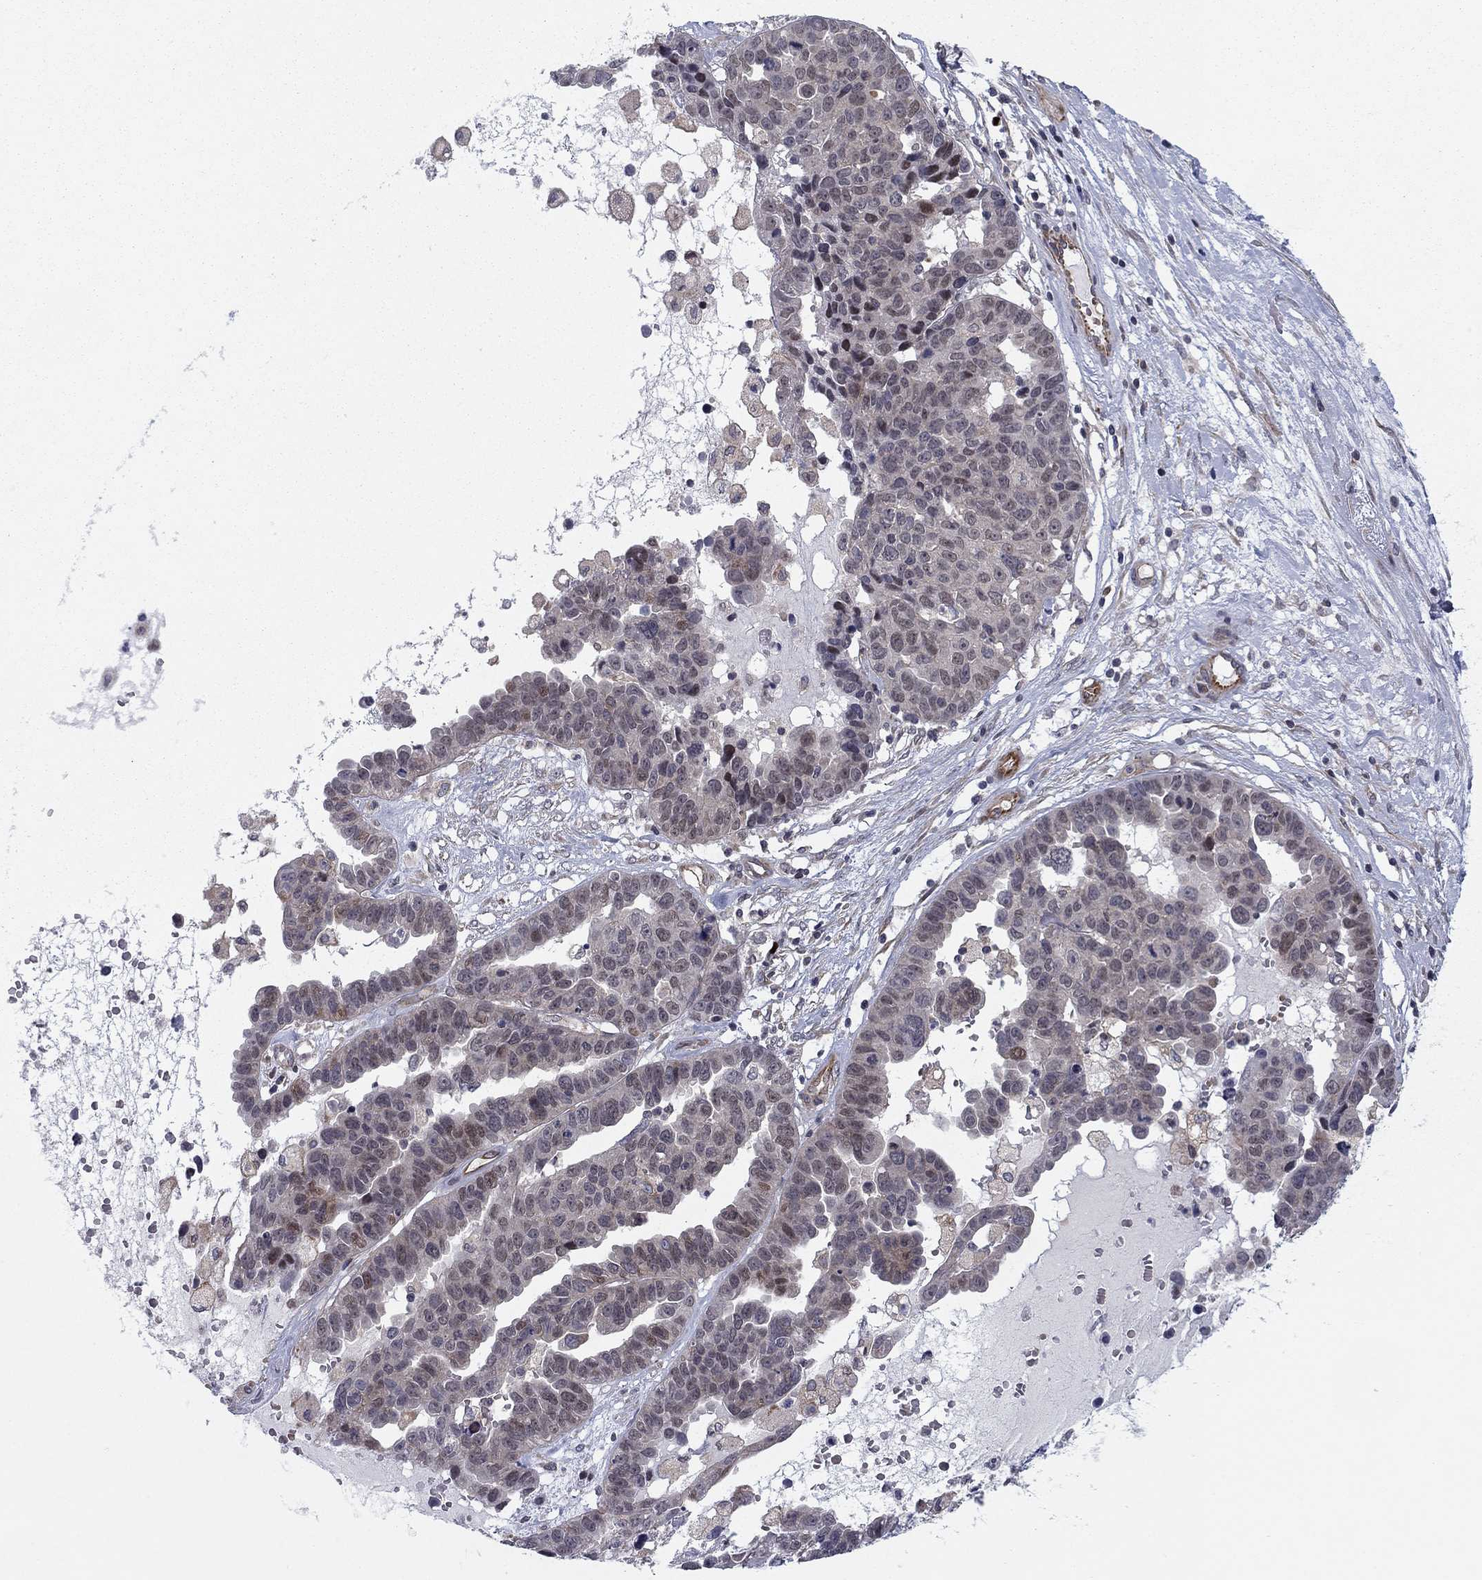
{"staining": {"intensity": "moderate", "quantity": "<25%", "location": "nuclear"}, "tissue": "ovarian cancer", "cell_type": "Tumor cells", "image_type": "cancer", "snomed": [{"axis": "morphology", "description": "Cystadenocarcinoma, serous, NOS"}, {"axis": "topography", "description": "Ovary"}], "caption": "Human serous cystadenocarcinoma (ovarian) stained with a brown dye shows moderate nuclear positive staining in about <25% of tumor cells.", "gene": "BCL11A", "patient": {"sex": "female", "age": 87}}